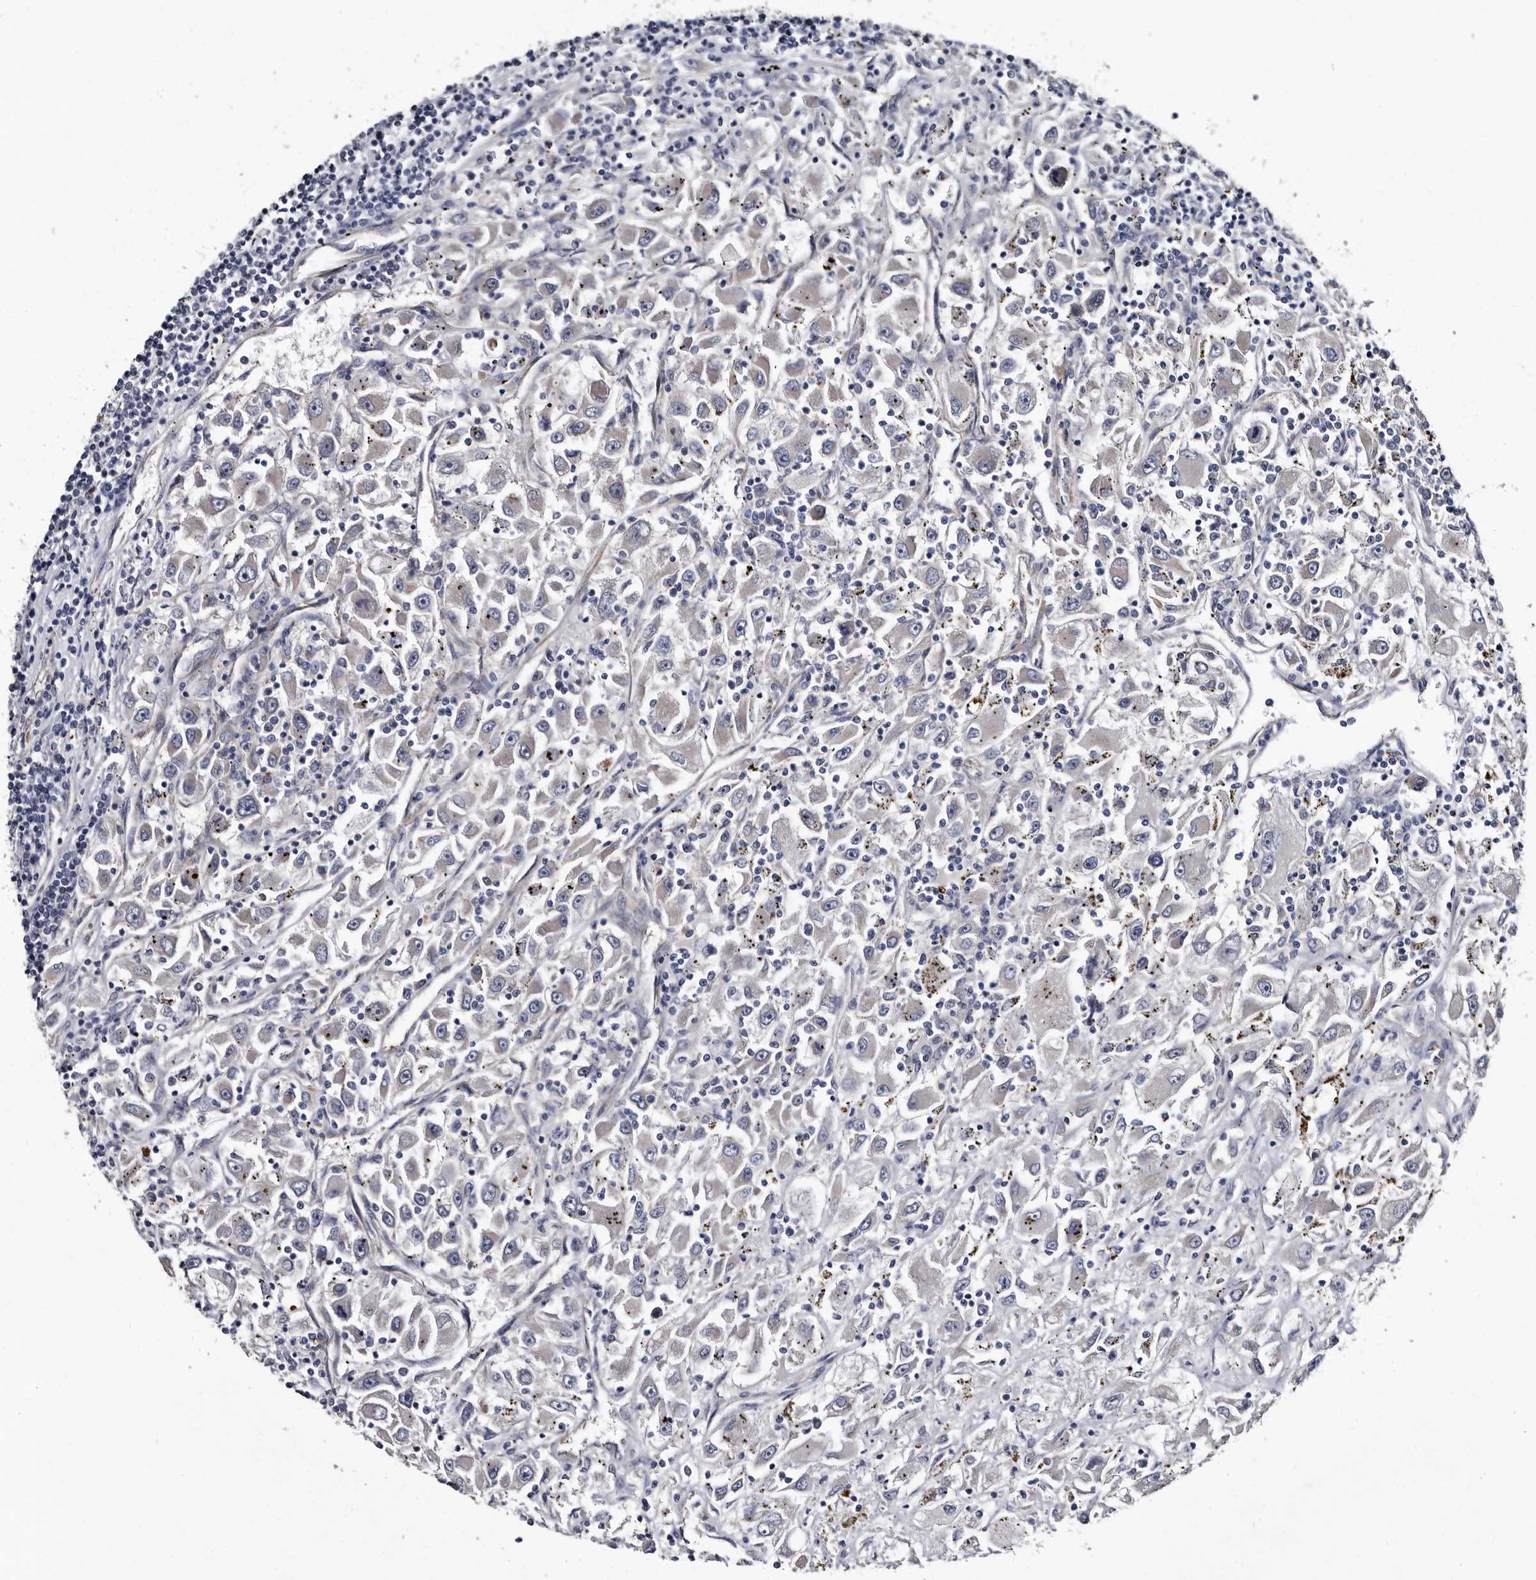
{"staining": {"intensity": "negative", "quantity": "none", "location": "none"}, "tissue": "renal cancer", "cell_type": "Tumor cells", "image_type": "cancer", "snomed": [{"axis": "morphology", "description": "Adenocarcinoma, NOS"}, {"axis": "topography", "description": "Kidney"}], "caption": "An image of human renal cancer is negative for staining in tumor cells.", "gene": "IARS1", "patient": {"sex": "female", "age": 52}}